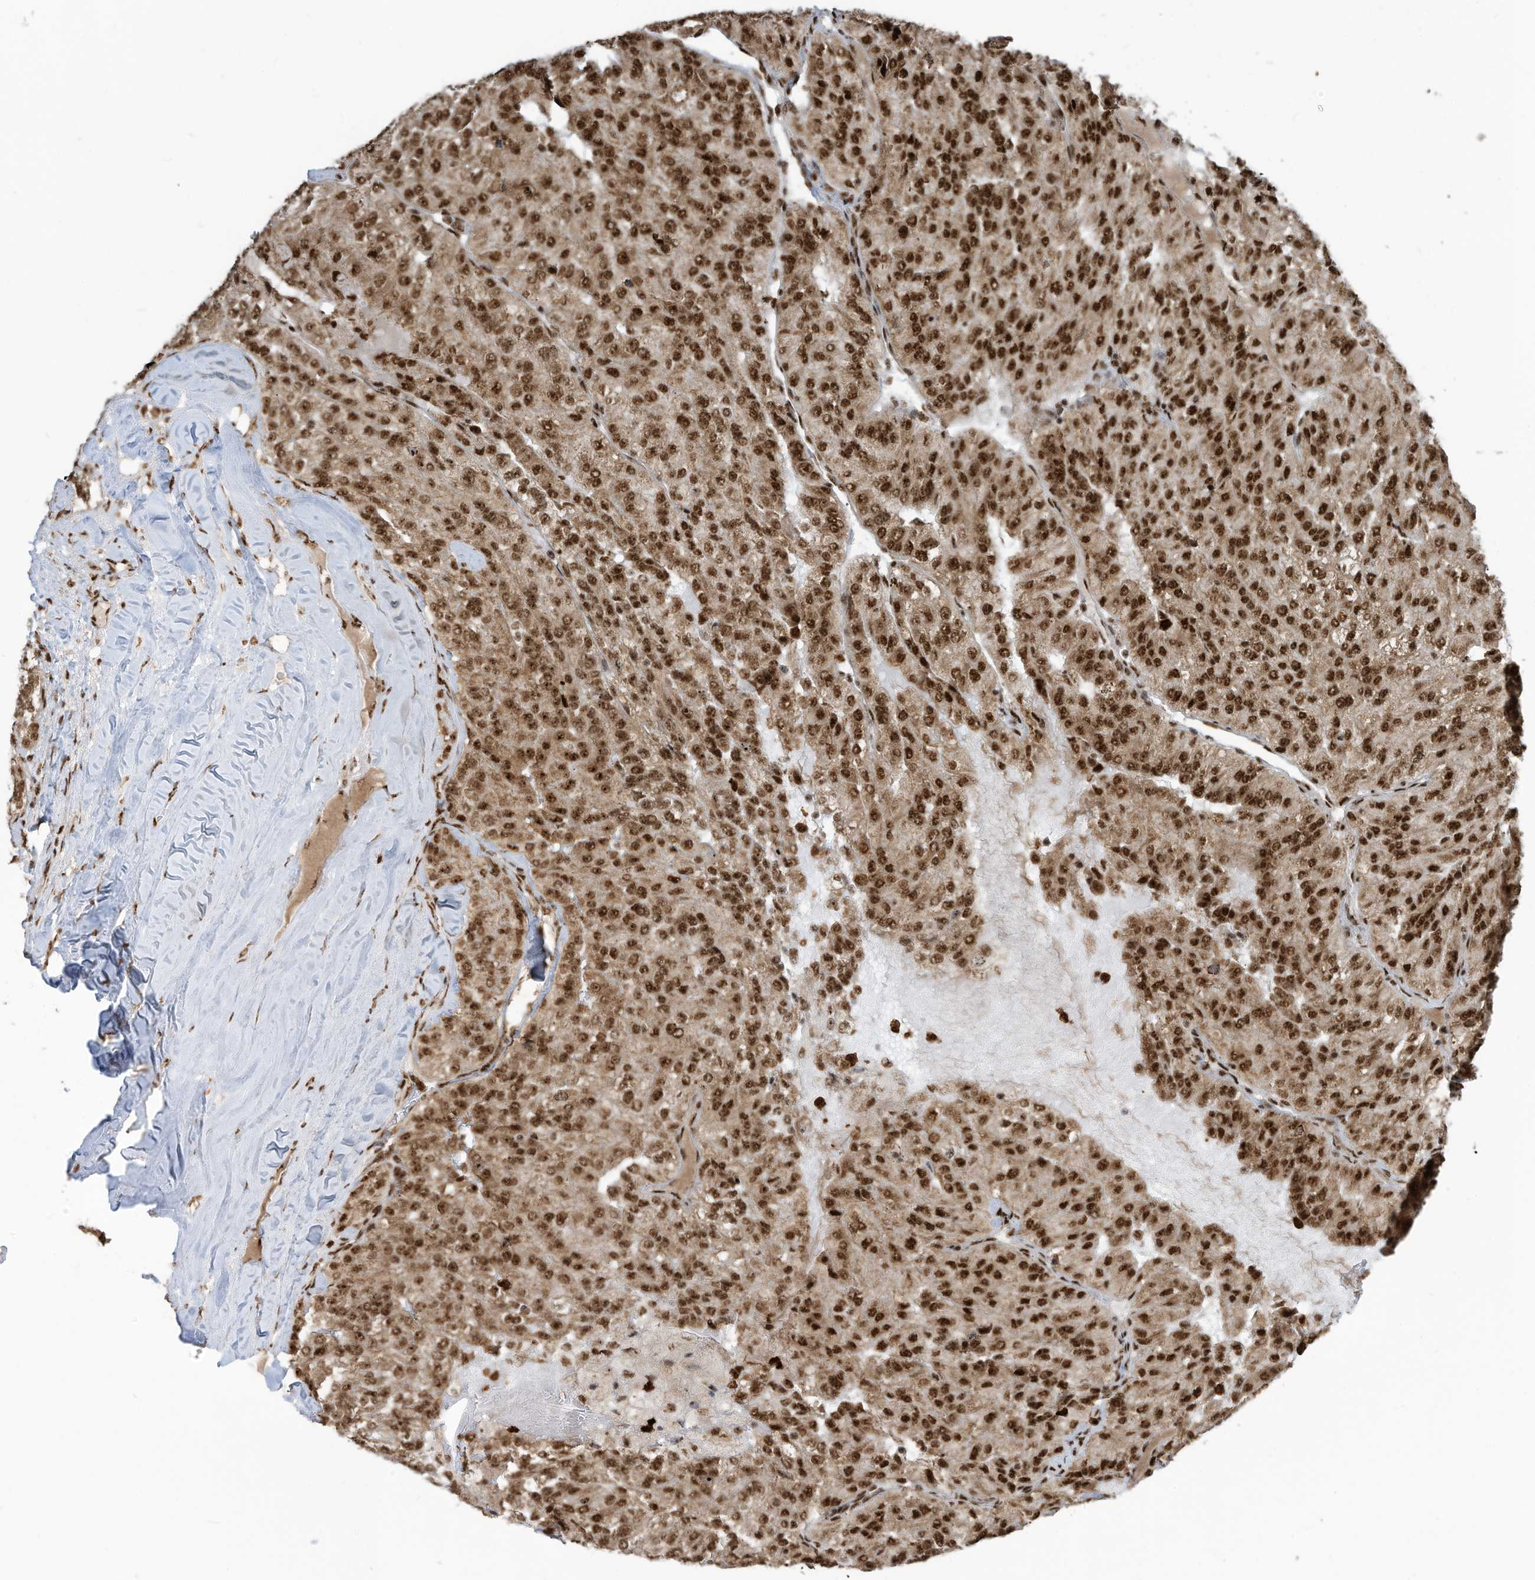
{"staining": {"intensity": "strong", "quantity": ">75%", "location": "cytoplasmic/membranous,nuclear"}, "tissue": "renal cancer", "cell_type": "Tumor cells", "image_type": "cancer", "snomed": [{"axis": "morphology", "description": "Adenocarcinoma, NOS"}, {"axis": "topography", "description": "Kidney"}], "caption": "A brown stain shows strong cytoplasmic/membranous and nuclear positivity of a protein in renal cancer tumor cells. The staining was performed using DAB, with brown indicating positive protein expression. Nuclei are stained blue with hematoxylin.", "gene": "LBH", "patient": {"sex": "female", "age": 63}}